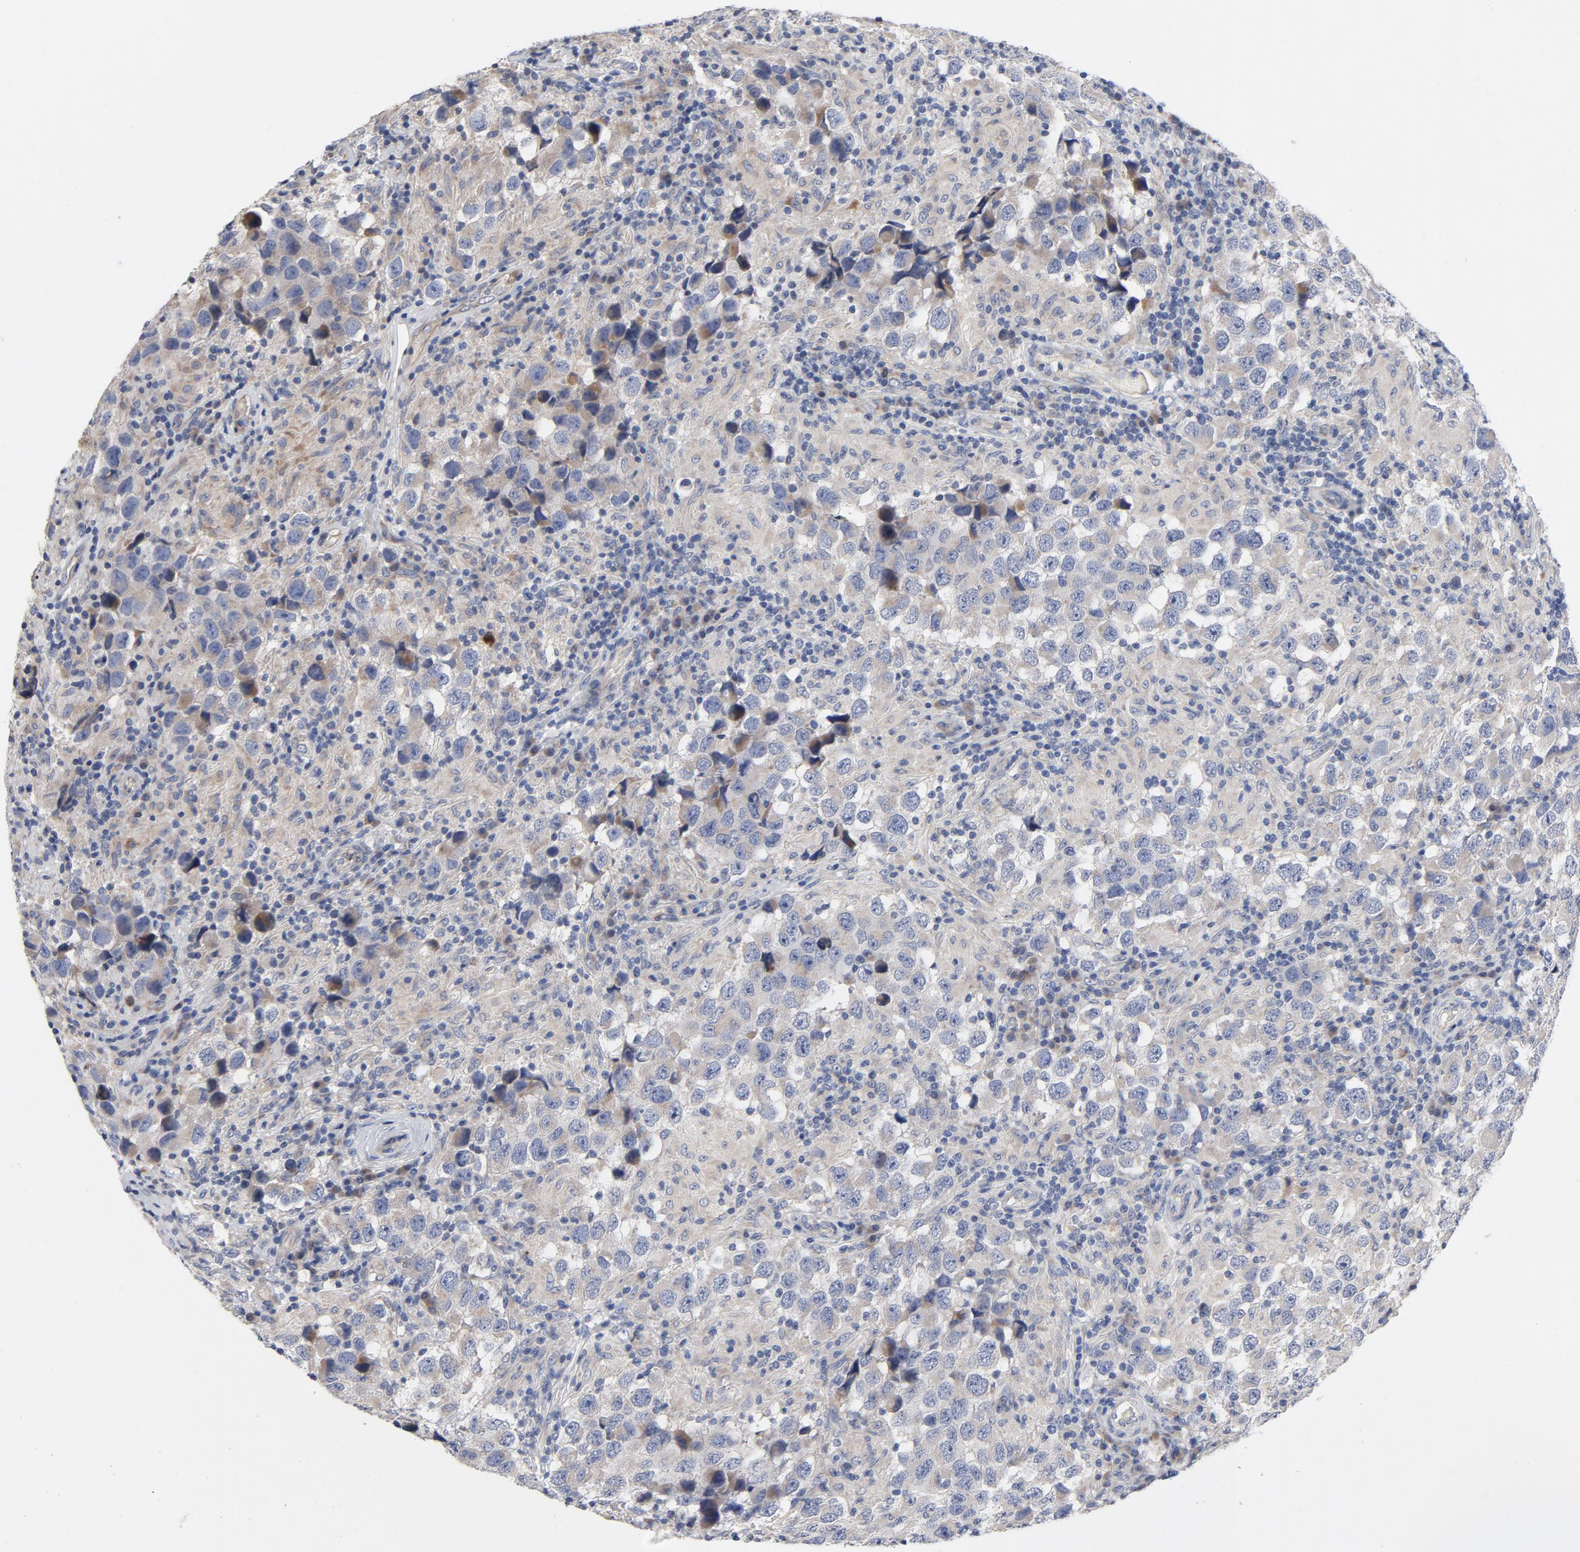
{"staining": {"intensity": "weak", "quantity": "25%-75%", "location": "cytoplasmic/membranous"}, "tissue": "testis cancer", "cell_type": "Tumor cells", "image_type": "cancer", "snomed": [{"axis": "morphology", "description": "Carcinoma, Embryonal, NOS"}, {"axis": "topography", "description": "Testis"}], "caption": "Weak cytoplasmic/membranous expression is present in about 25%-75% of tumor cells in testis cancer. The protein of interest is stained brown, and the nuclei are stained in blue (DAB (3,3'-diaminobenzidine) IHC with brightfield microscopy, high magnification).", "gene": "CCDC134", "patient": {"sex": "male", "age": 21}}